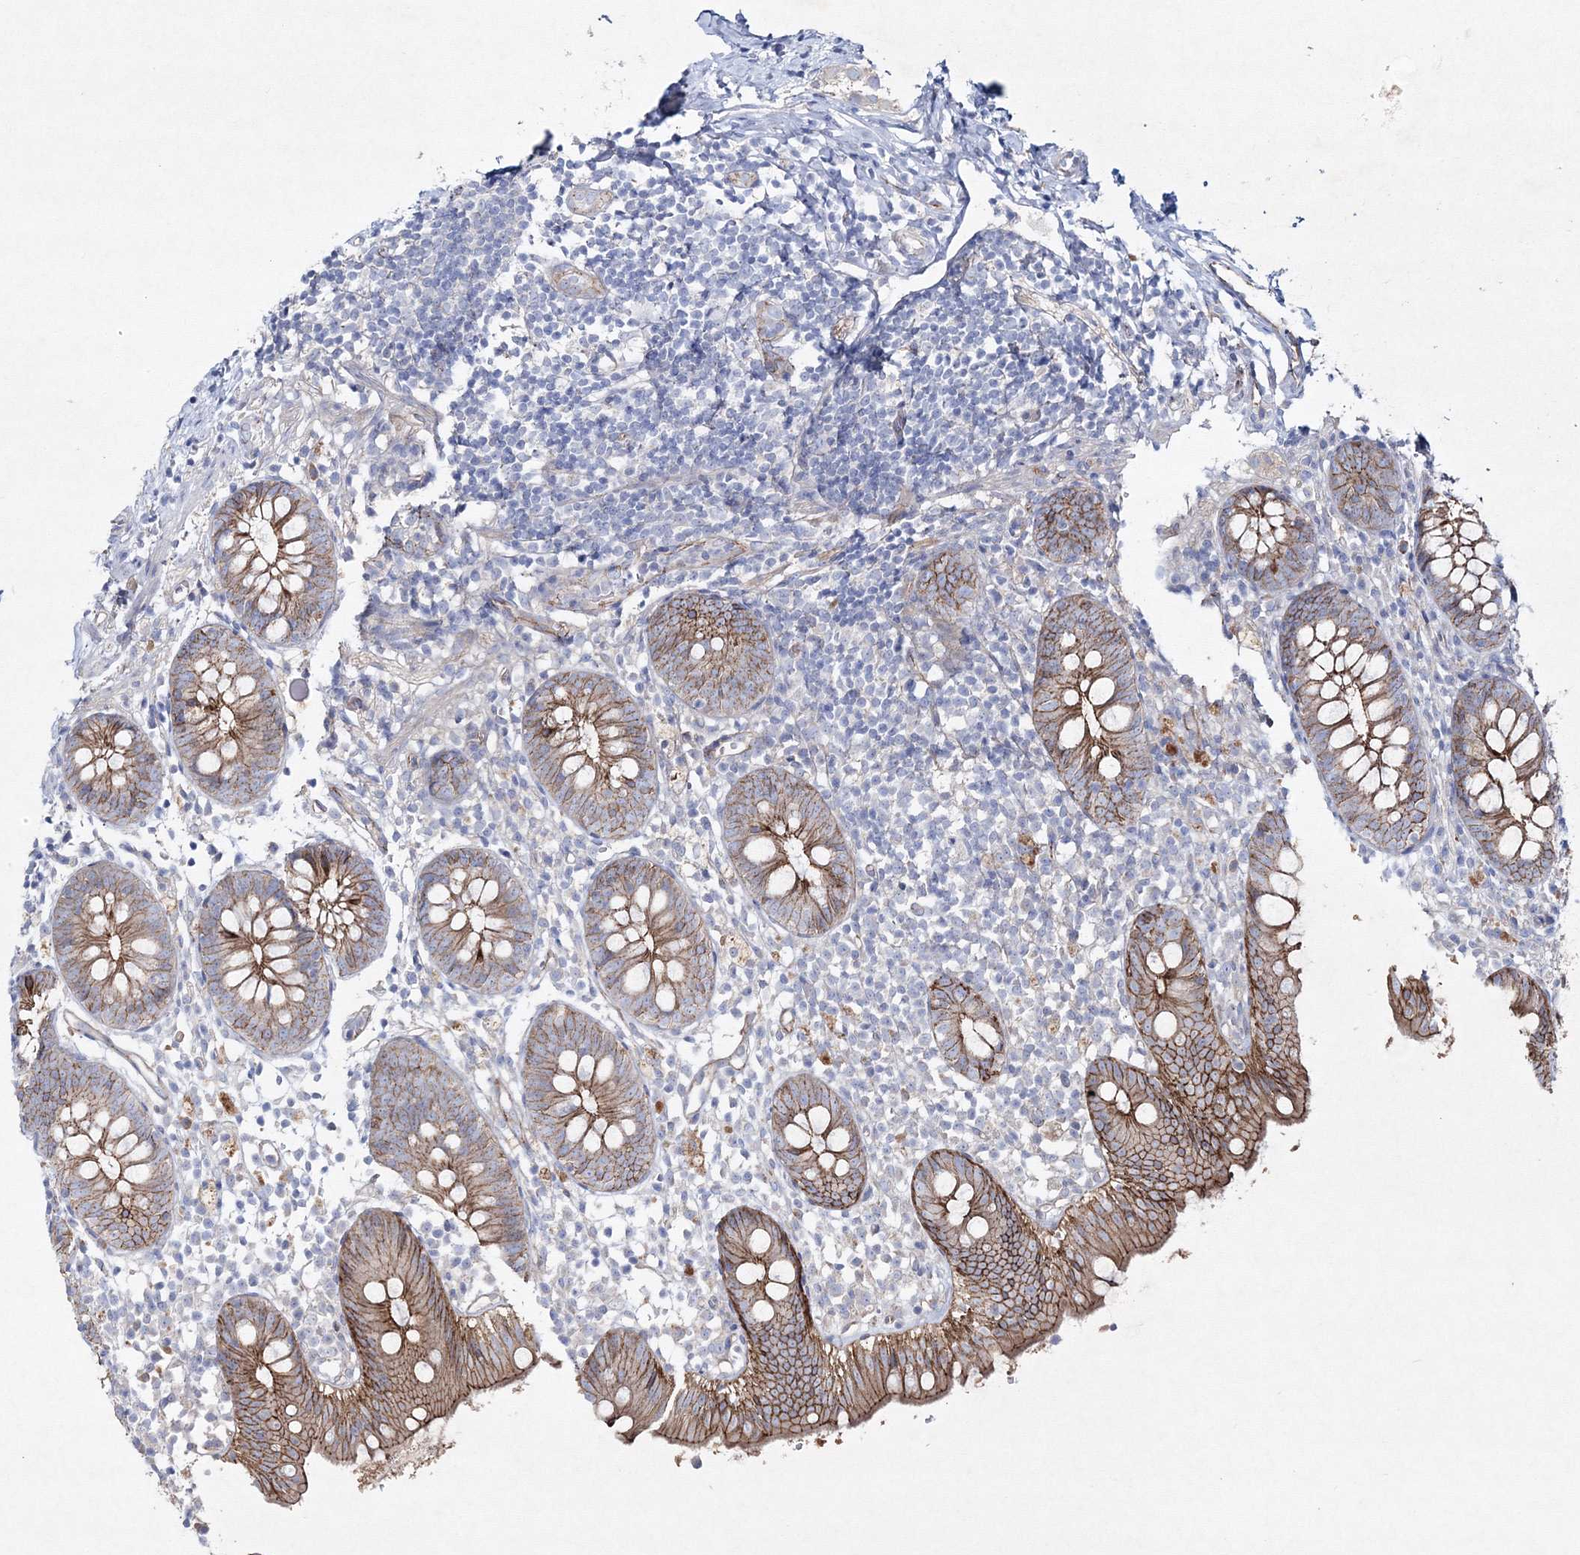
{"staining": {"intensity": "strong", "quantity": ">75%", "location": "cytoplasmic/membranous"}, "tissue": "appendix", "cell_type": "Glandular cells", "image_type": "normal", "snomed": [{"axis": "morphology", "description": "Normal tissue, NOS"}, {"axis": "topography", "description": "Appendix"}], "caption": "Appendix stained for a protein (brown) displays strong cytoplasmic/membranous positive staining in approximately >75% of glandular cells.", "gene": "NAA40", "patient": {"sex": "female", "age": 20}}